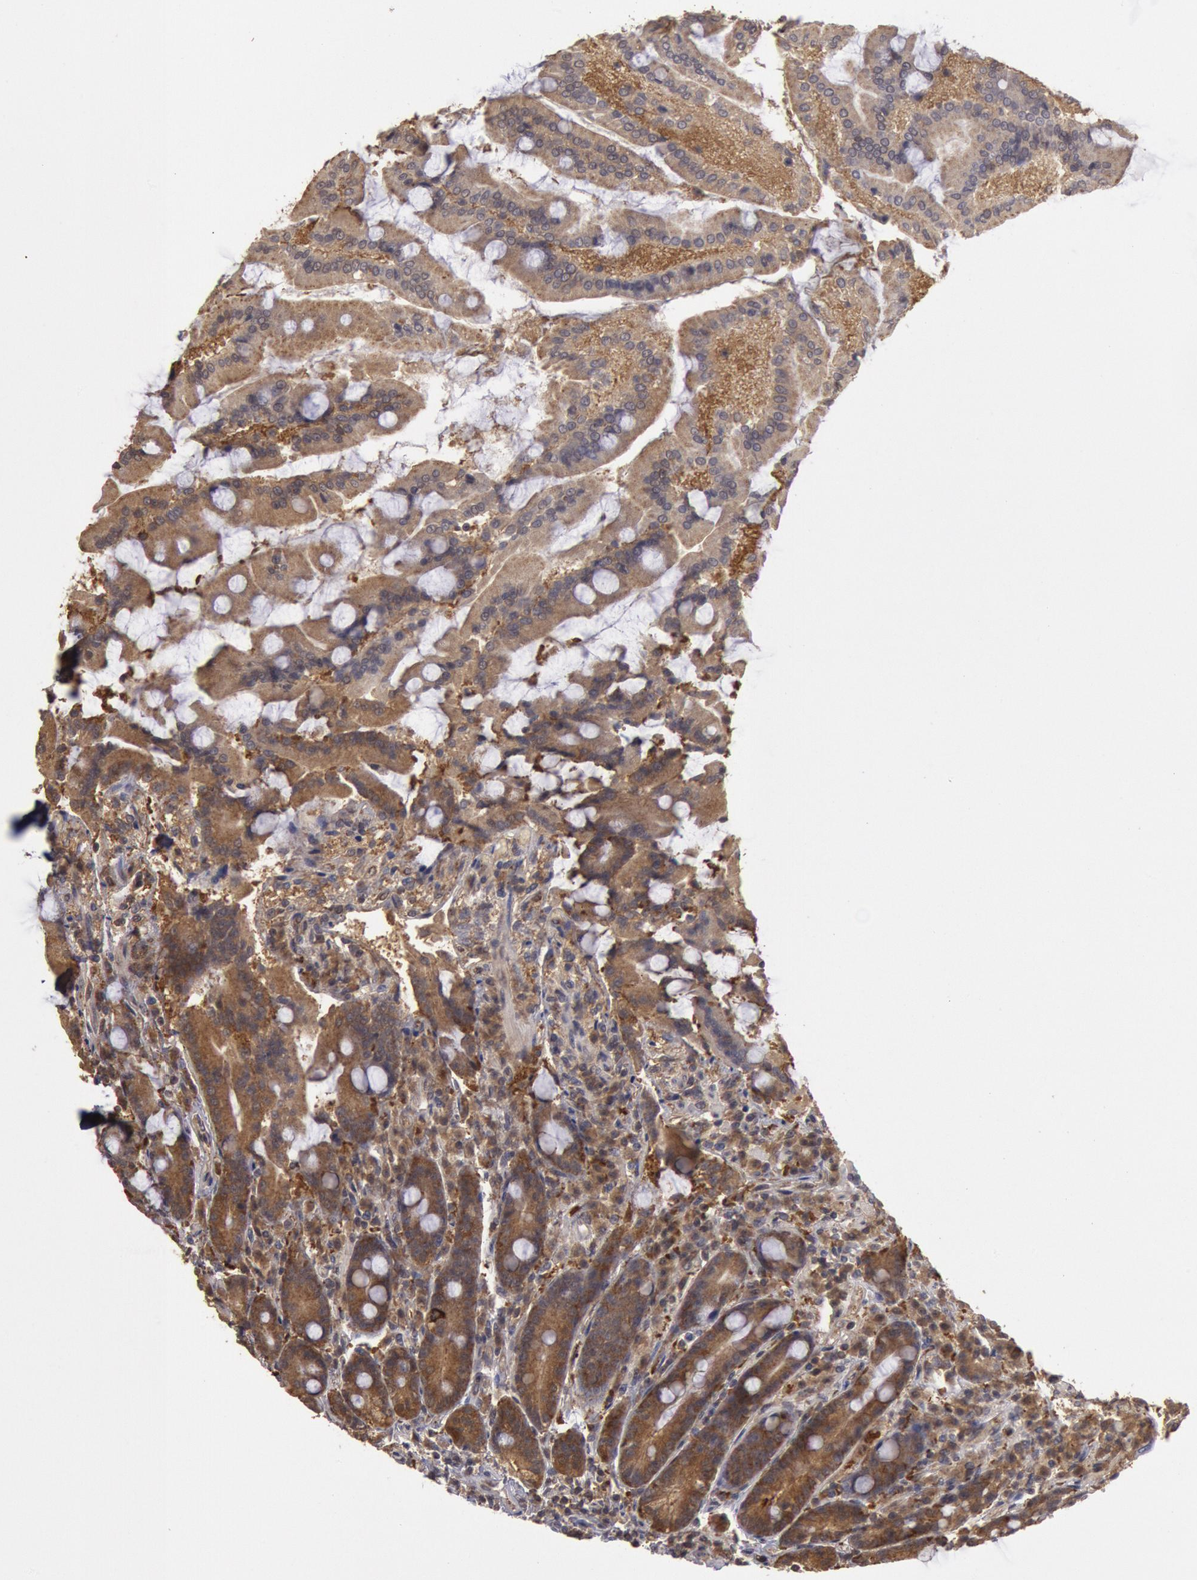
{"staining": {"intensity": "strong", "quantity": ">75%", "location": "cytoplasmic/membranous"}, "tissue": "duodenum", "cell_type": "Glandular cells", "image_type": "normal", "snomed": [{"axis": "morphology", "description": "Normal tissue, NOS"}, {"axis": "topography", "description": "Duodenum"}], "caption": "High-power microscopy captured an immunohistochemistry (IHC) image of normal duodenum, revealing strong cytoplasmic/membranous staining in approximately >75% of glandular cells. (Brightfield microscopy of DAB IHC at high magnification).", "gene": "USP14", "patient": {"sex": "female", "age": 64}}